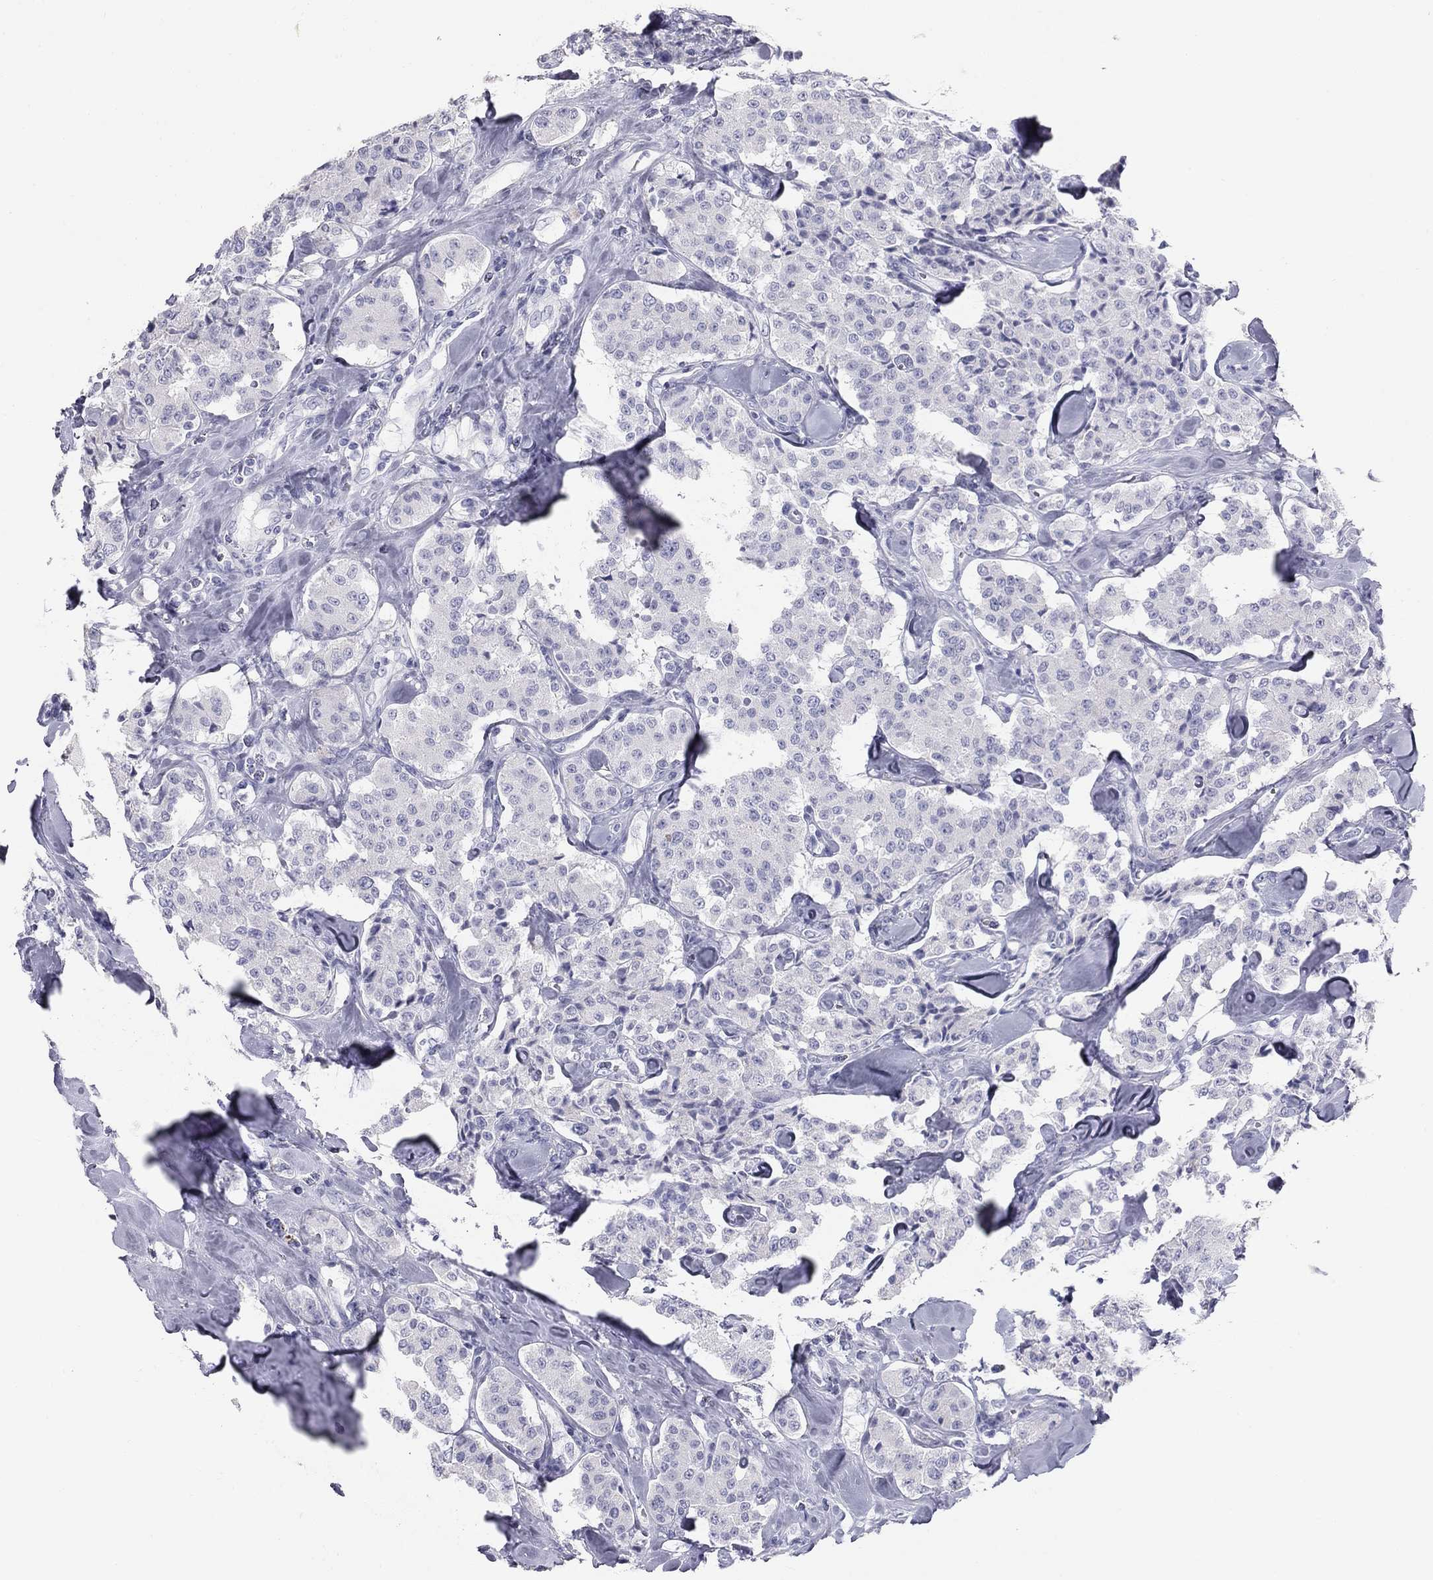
{"staining": {"intensity": "negative", "quantity": "none", "location": "none"}, "tissue": "carcinoid", "cell_type": "Tumor cells", "image_type": "cancer", "snomed": [{"axis": "morphology", "description": "Carcinoid, malignant, NOS"}, {"axis": "topography", "description": "Pancreas"}], "caption": "Immunohistochemistry (IHC) histopathology image of neoplastic tissue: human malignant carcinoid stained with DAB reveals no significant protein staining in tumor cells. (DAB immunohistochemistry (IHC) visualized using brightfield microscopy, high magnification).", "gene": "SULT2B1", "patient": {"sex": "male", "age": 41}}